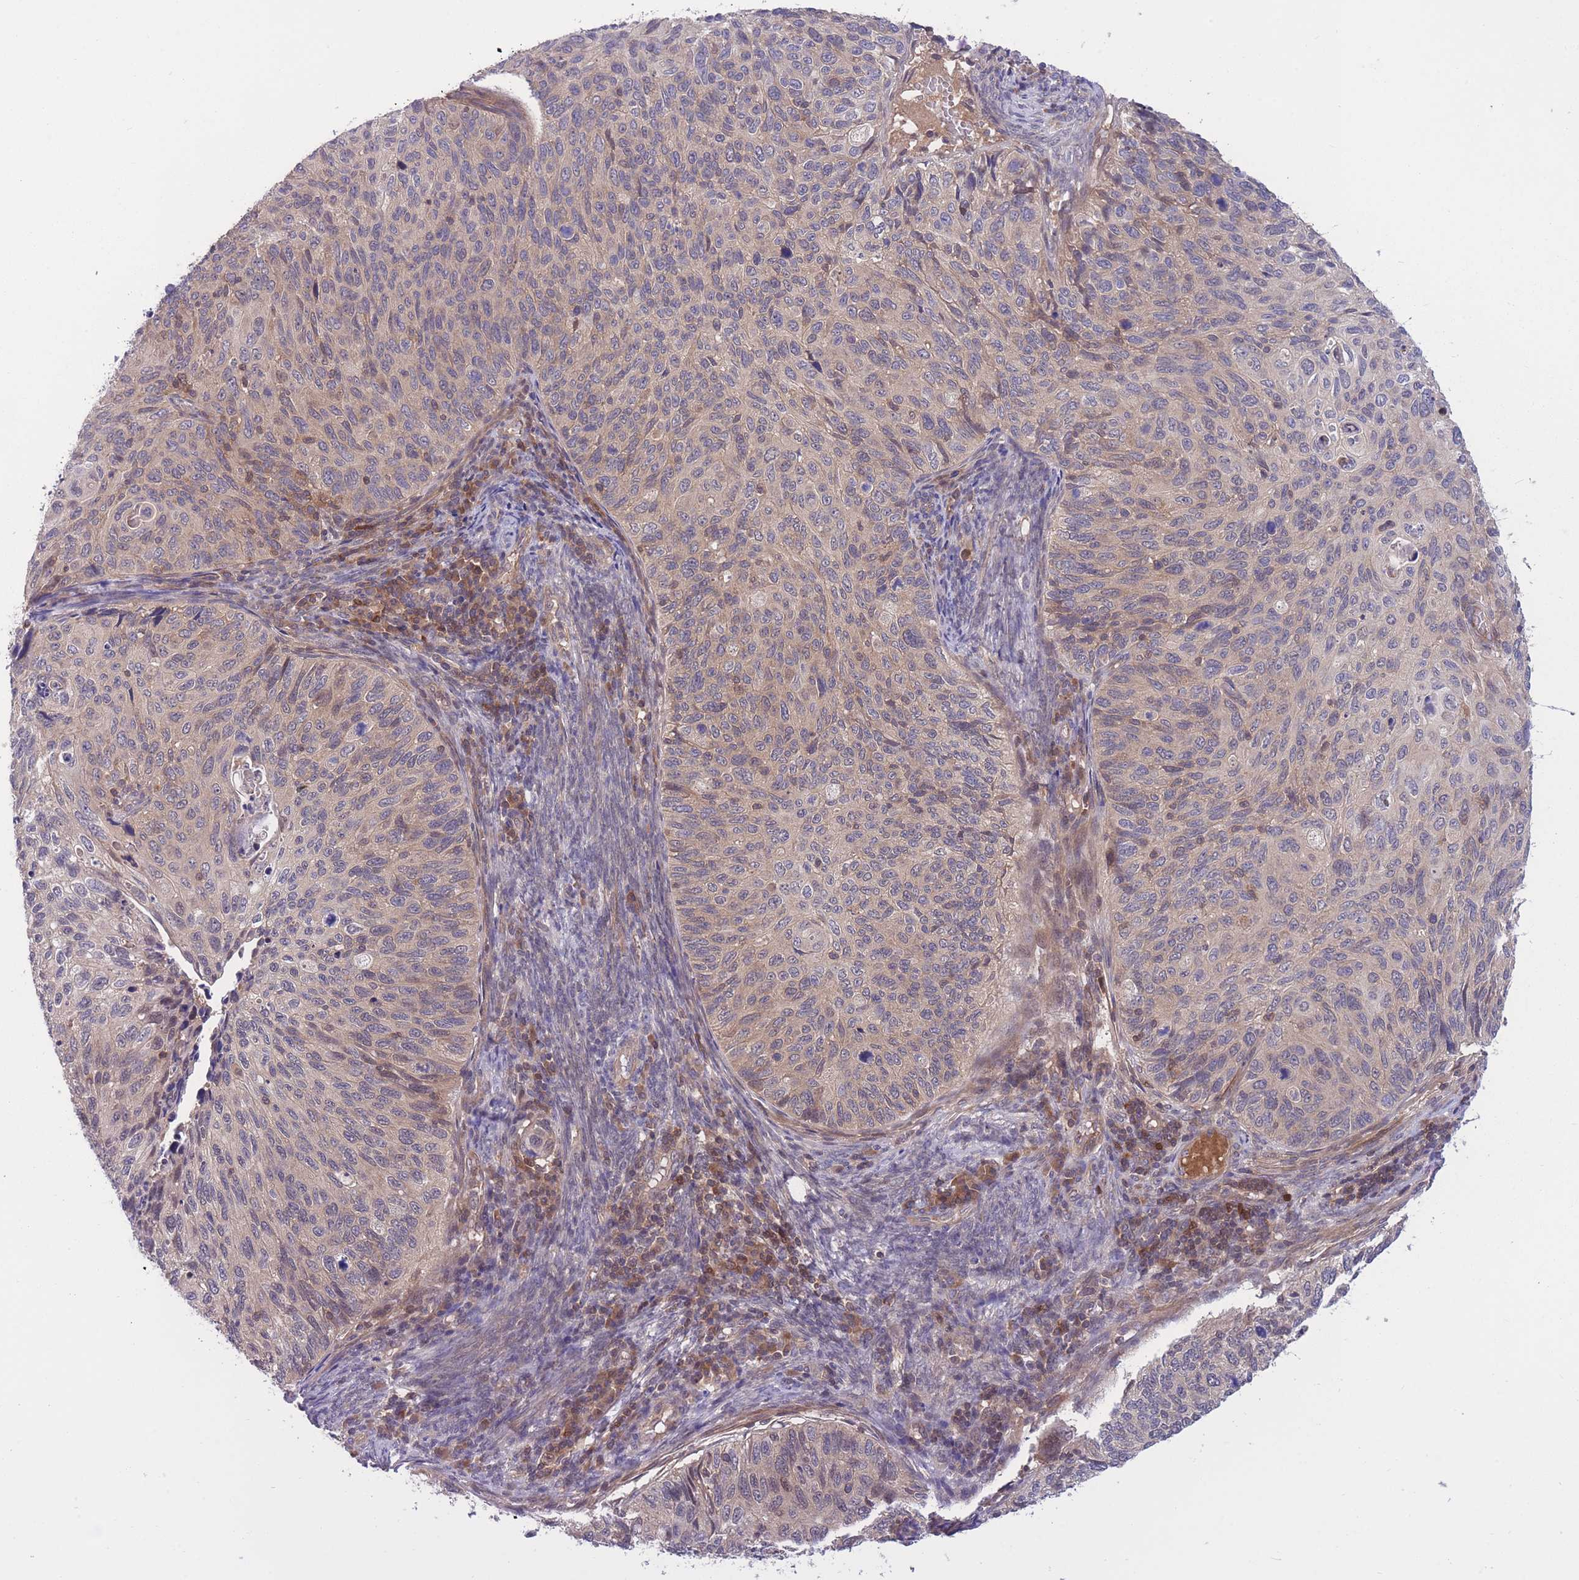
{"staining": {"intensity": "weak", "quantity": "<25%", "location": "cytoplasmic/membranous"}, "tissue": "cervical cancer", "cell_type": "Tumor cells", "image_type": "cancer", "snomed": [{"axis": "morphology", "description": "Squamous cell carcinoma, NOS"}, {"axis": "topography", "description": "Cervix"}], "caption": "DAB immunohistochemical staining of cervical cancer demonstrates no significant staining in tumor cells.", "gene": "UBE2N", "patient": {"sex": "female", "age": 70}}